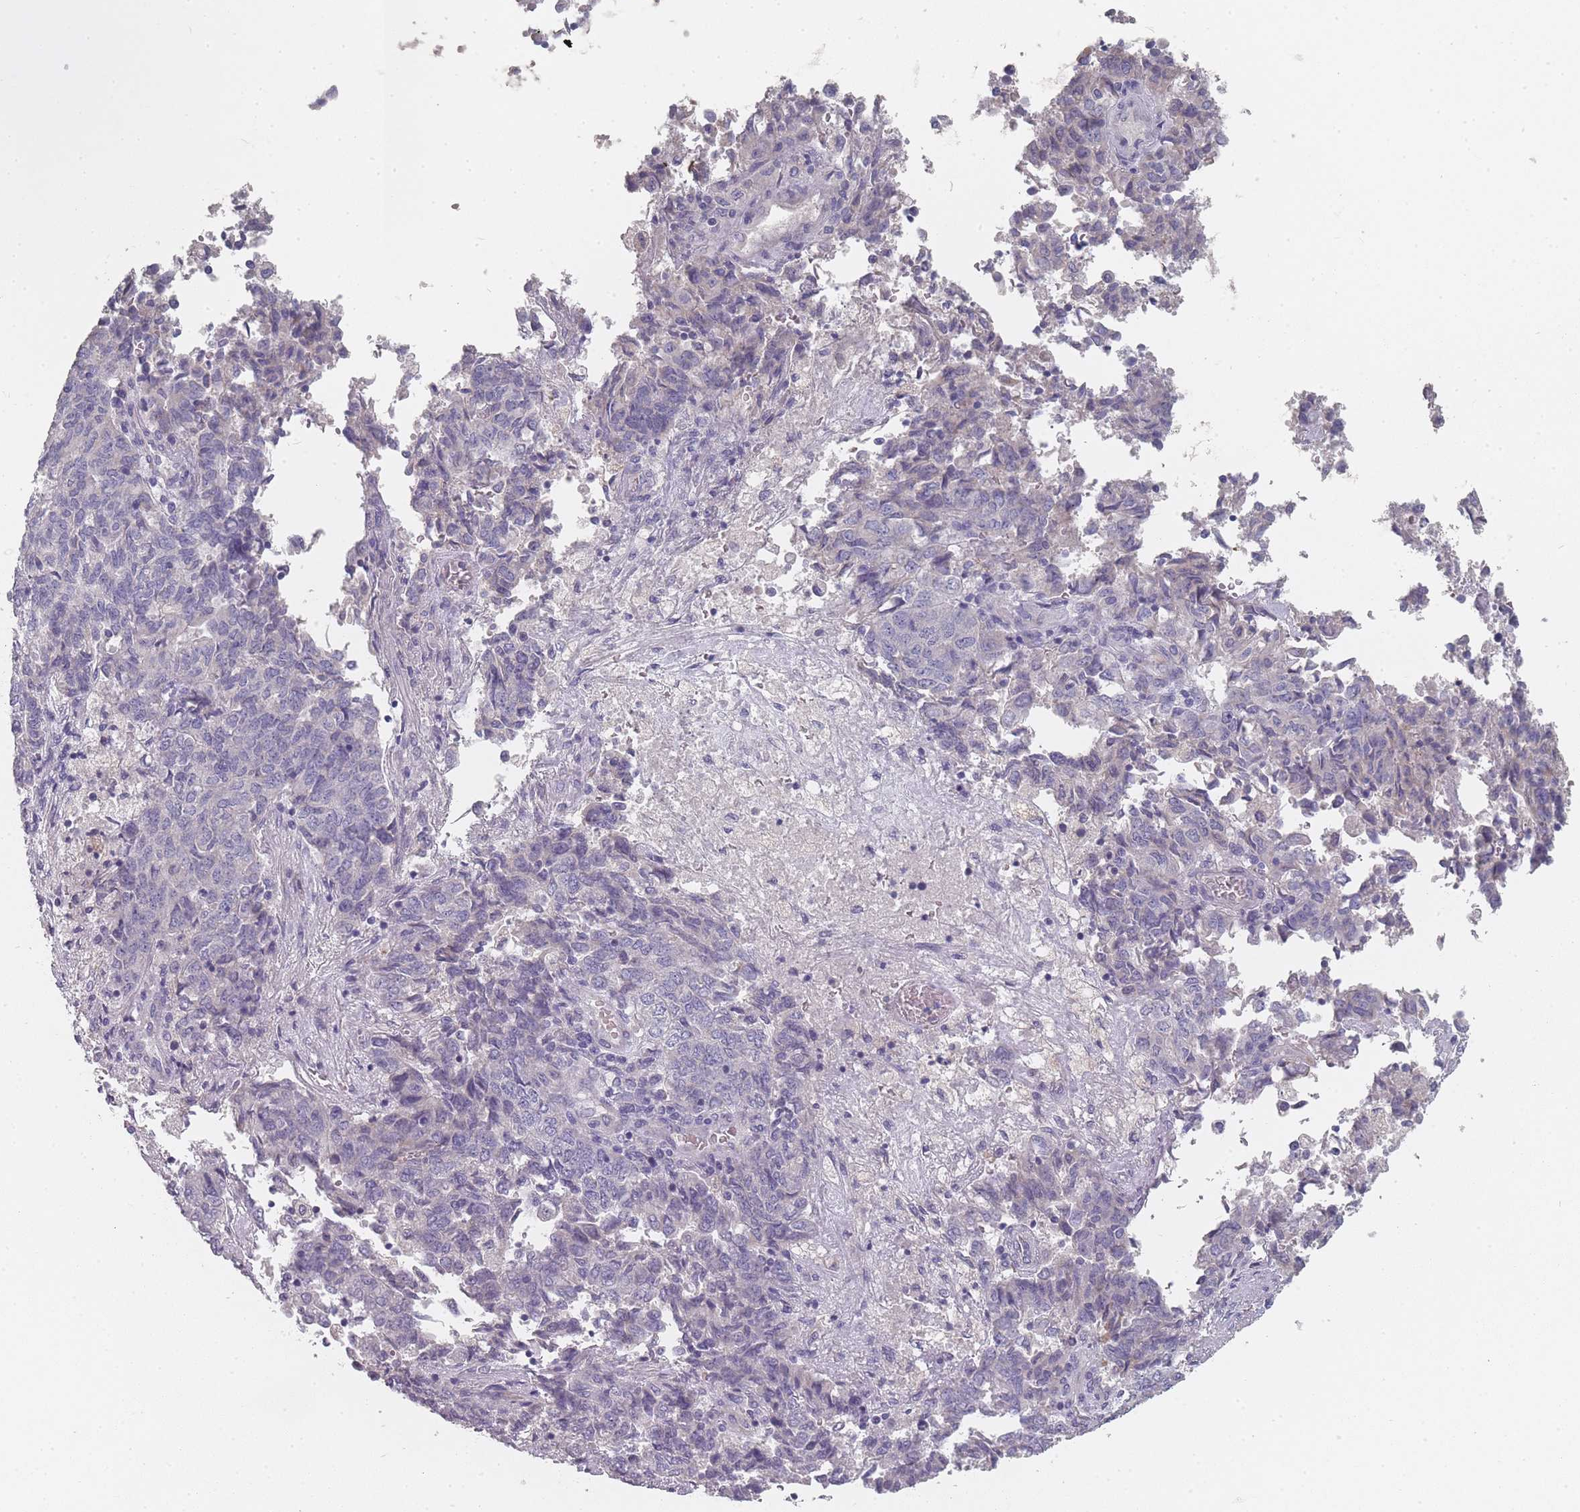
{"staining": {"intensity": "negative", "quantity": "none", "location": "none"}, "tissue": "endometrial cancer", "cell_type": "Tumor cells", "image_type": "cancer", "snomed": [{"axis": "morphology", "description": "Adenocarcinoma, NOS"}, {"axis": "topography", "description": "Endometrium"}], "caption": "DAB immunohistochemical staining of human endometrial adenocarcinoma exhibits no significant expression in tumor cells.", "gene": "SLC35E4", "patient": {"sex": "female", "age": 80}}